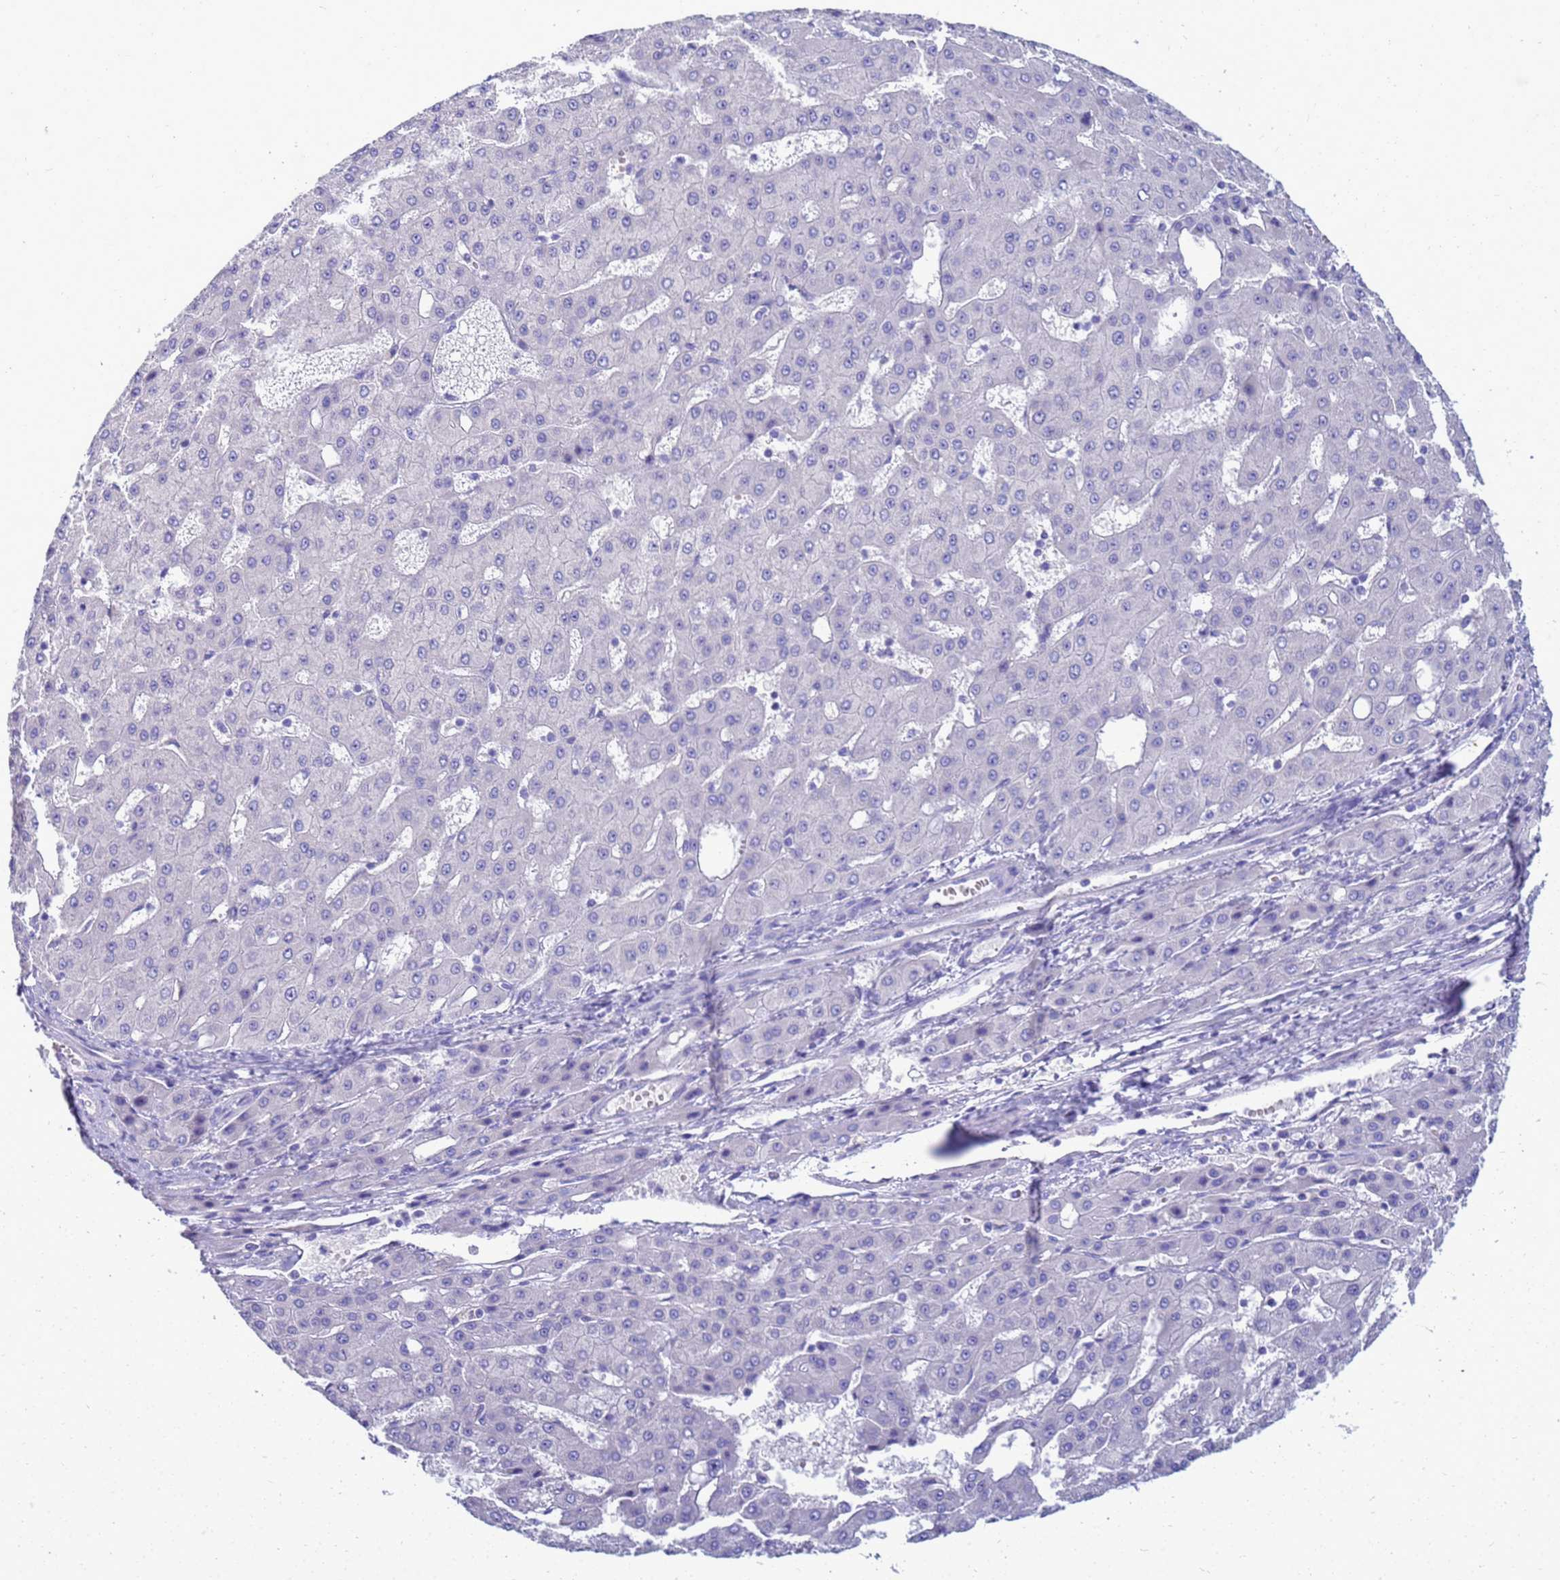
{"staining": {"intensity": "negative", "quantity": "none", "location": "none"}, "tissue": "liver cancer", "cell_type": "Tumor cells", "image_type": "cancer", "snomed": [{"axis": "morphology", "description": "Carcinoma, Hepatocellular, NOS"}, {"axis": "topography", "description": "Liver"}], "caption": "A high-resolution histopathology image shows IHC staining of liver cancer (hepatocellular carcinoma), which reveals no significant expression in tumor cells.", "gene": "SYCN", "patient": {"sex": "male", "age": 47}}